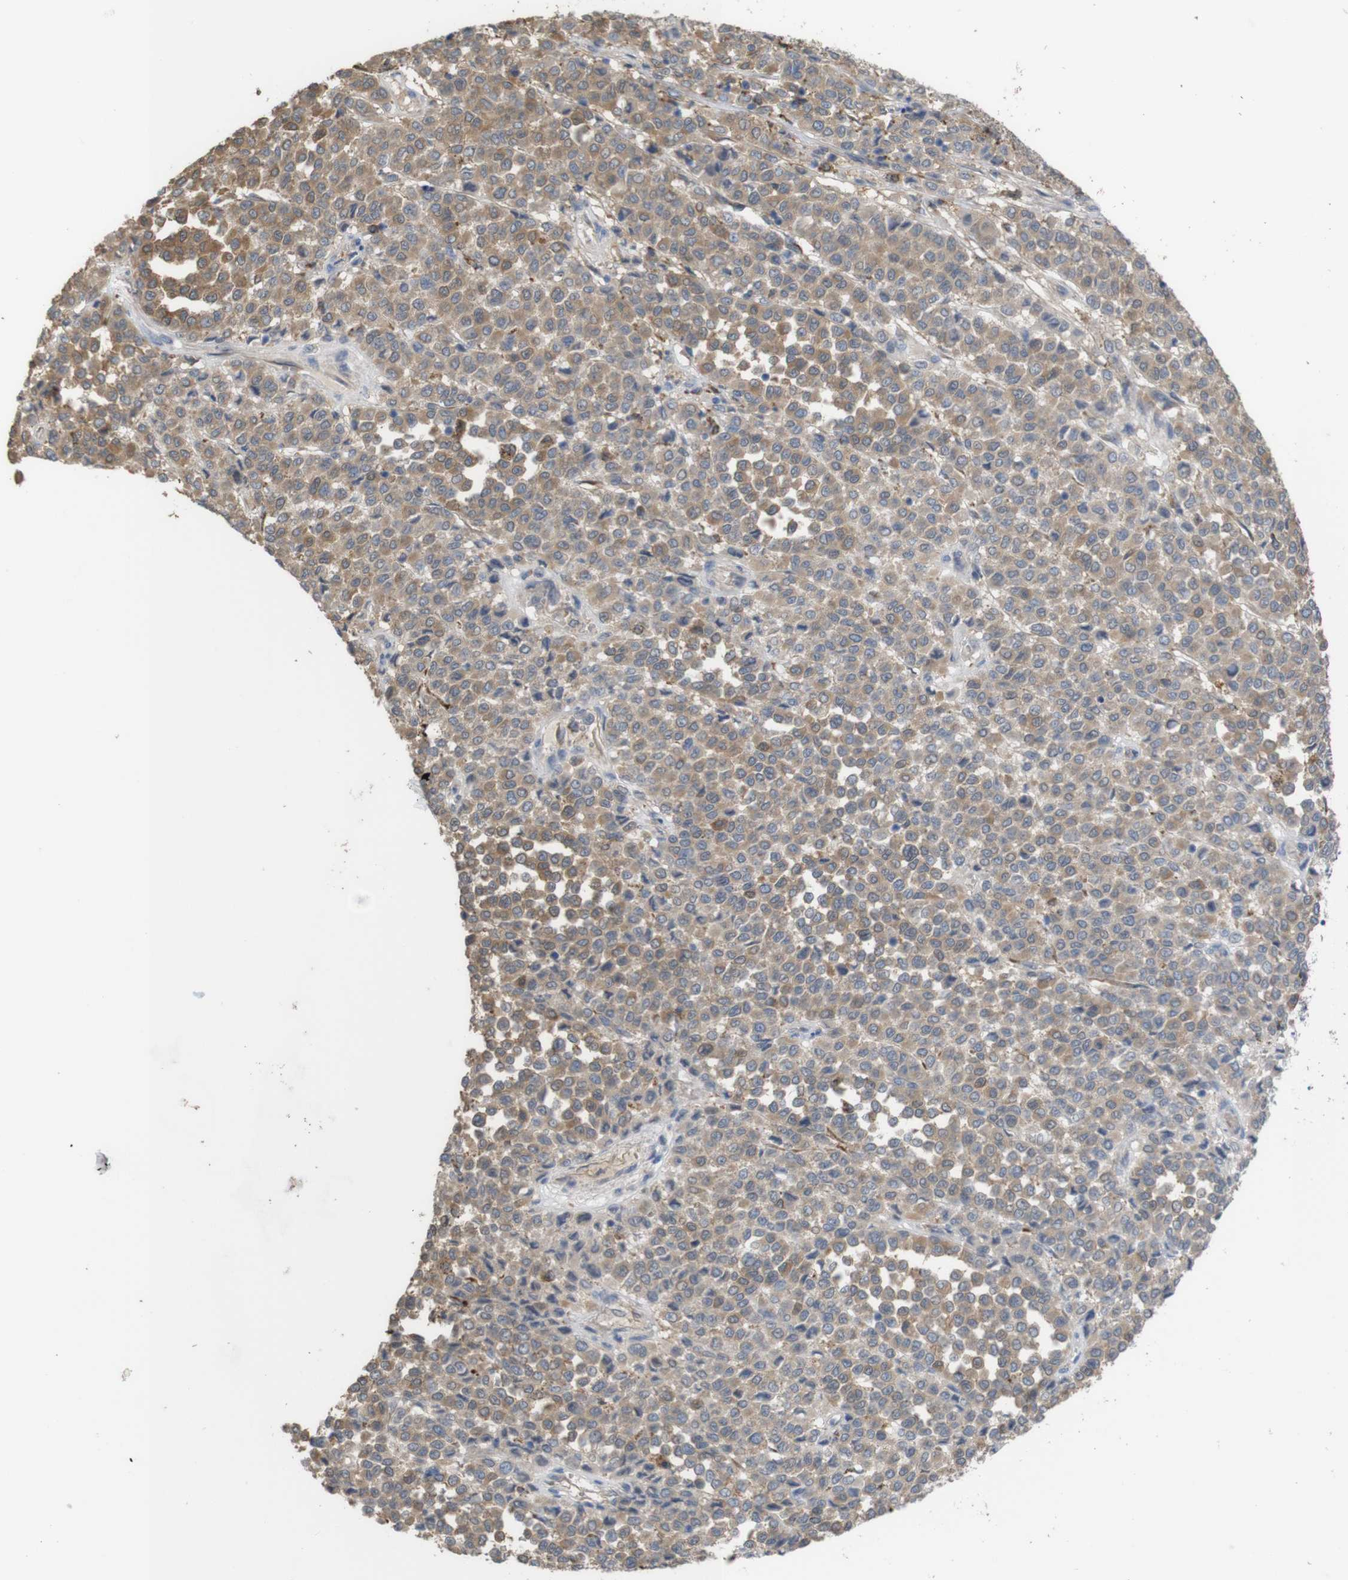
{"staining": {"intensity": "moderate", "quantity": ">75%", "location": "cytoplasmic/membranous"}, "tissue": "melanoma", "cell_type": "Tumor cells", "image_type": "cancer", "snomed": [{"axis": "morphology", "description": "Malignant melanoma, Metastatic site"}, {"axis": "topography", "description": "Pancreas"}], "caption": "Melanoma stained with a protein marker demonstrates moderate staining in tumor cells.", "gene": "PTPRR", "patient": {"sex": "female", "age": 30}}